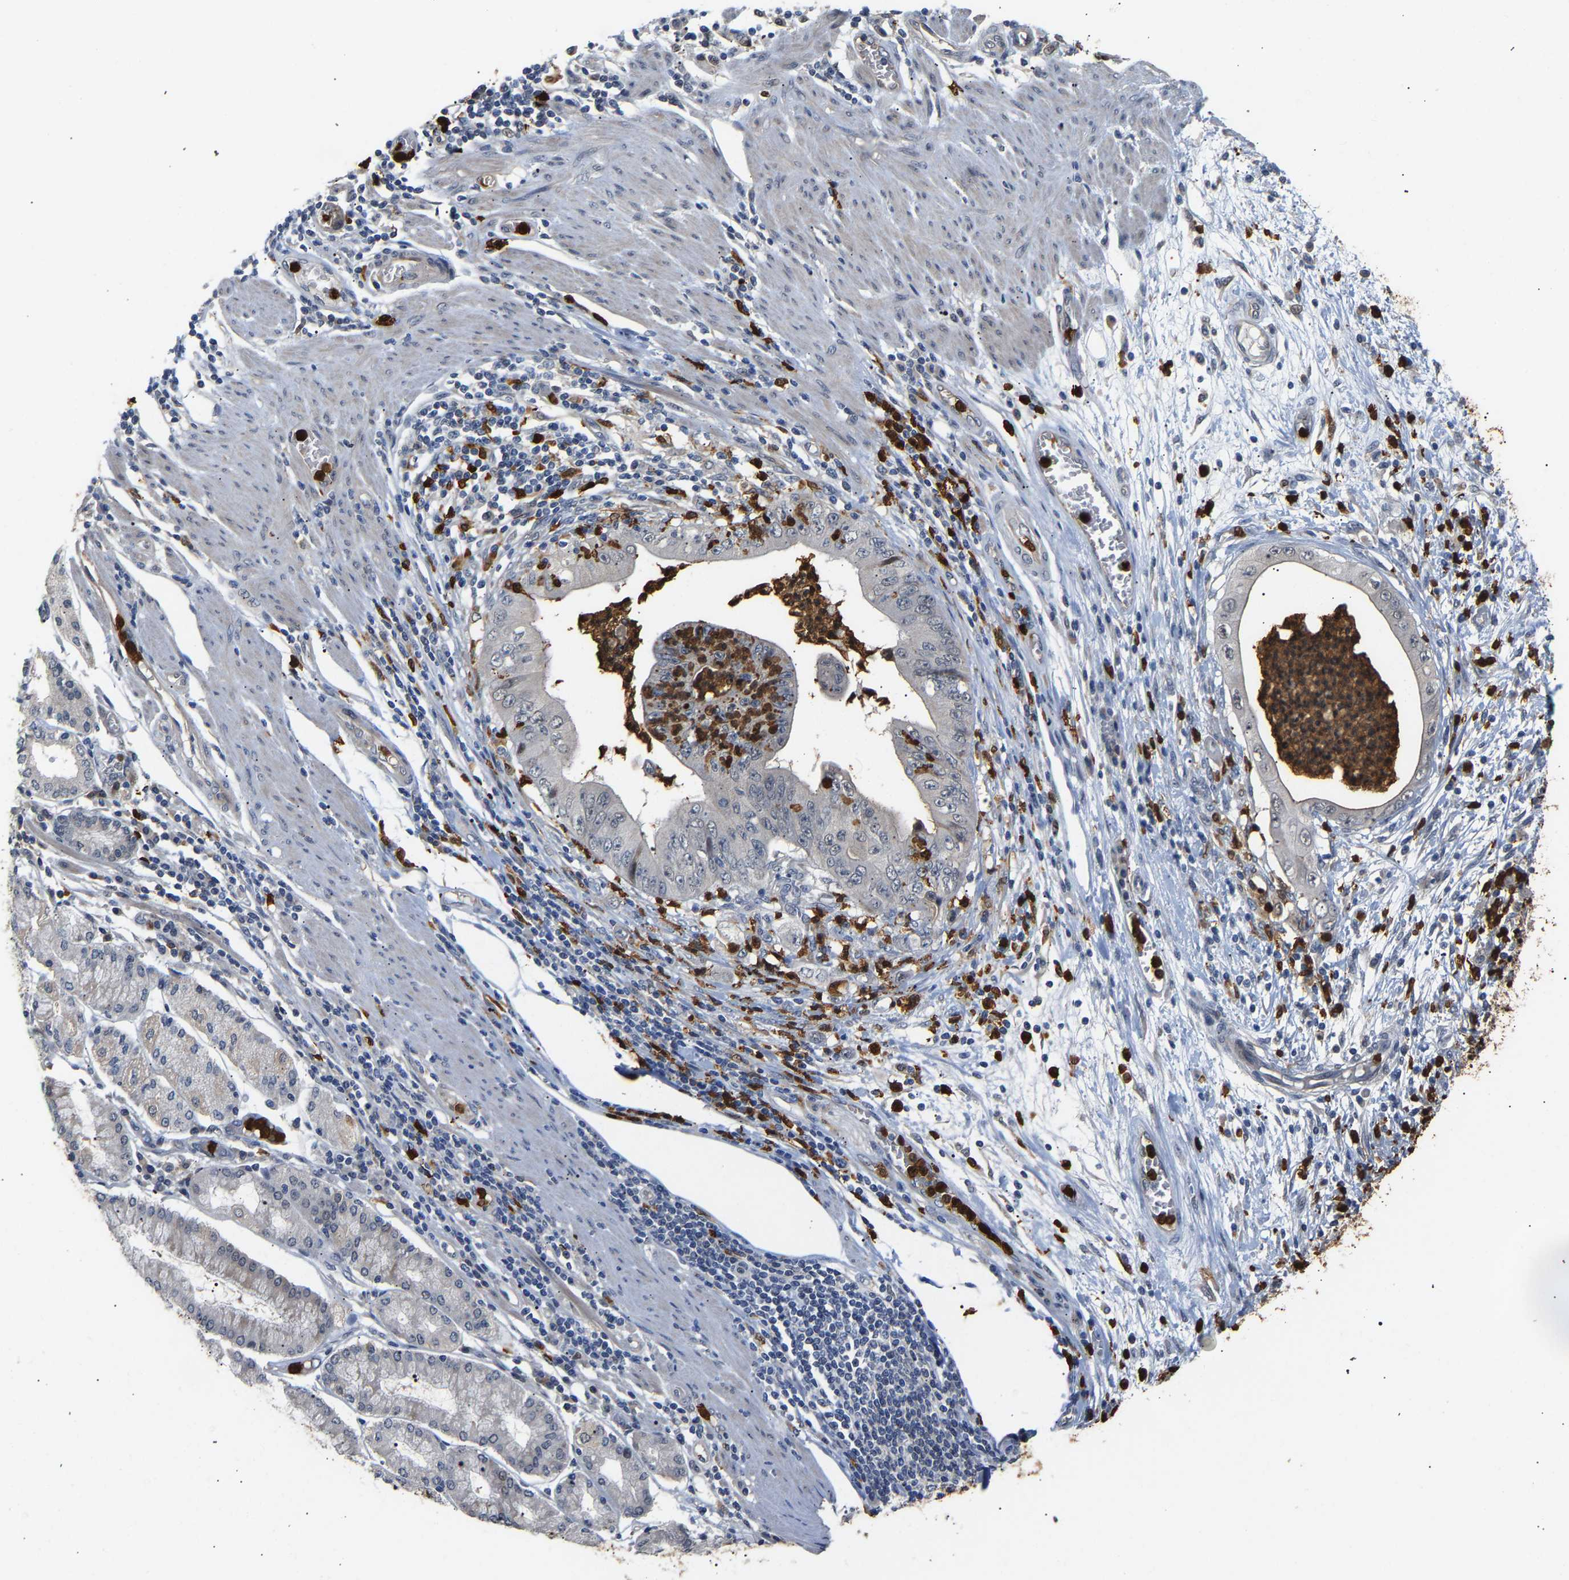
{"staining": {"intensity": "negative", "quantity": "none", "location": "none"}, "tissue": "stomach cancer", "cell_type": "Tumor cells", "image_type": "cancer", "snomed": [{"axis": "morphology", "description": "Adenocarcinoma, NOS"}, {"axis": "topography", "description": "Stomach"}], "caption": "Immunohistochemical staining of human stomach cancer (adenocarcinoma) reveals no significant positivity in tumor cells.", "gene": "TDRD7", "patient": {"sex": "female", "age": 73}}